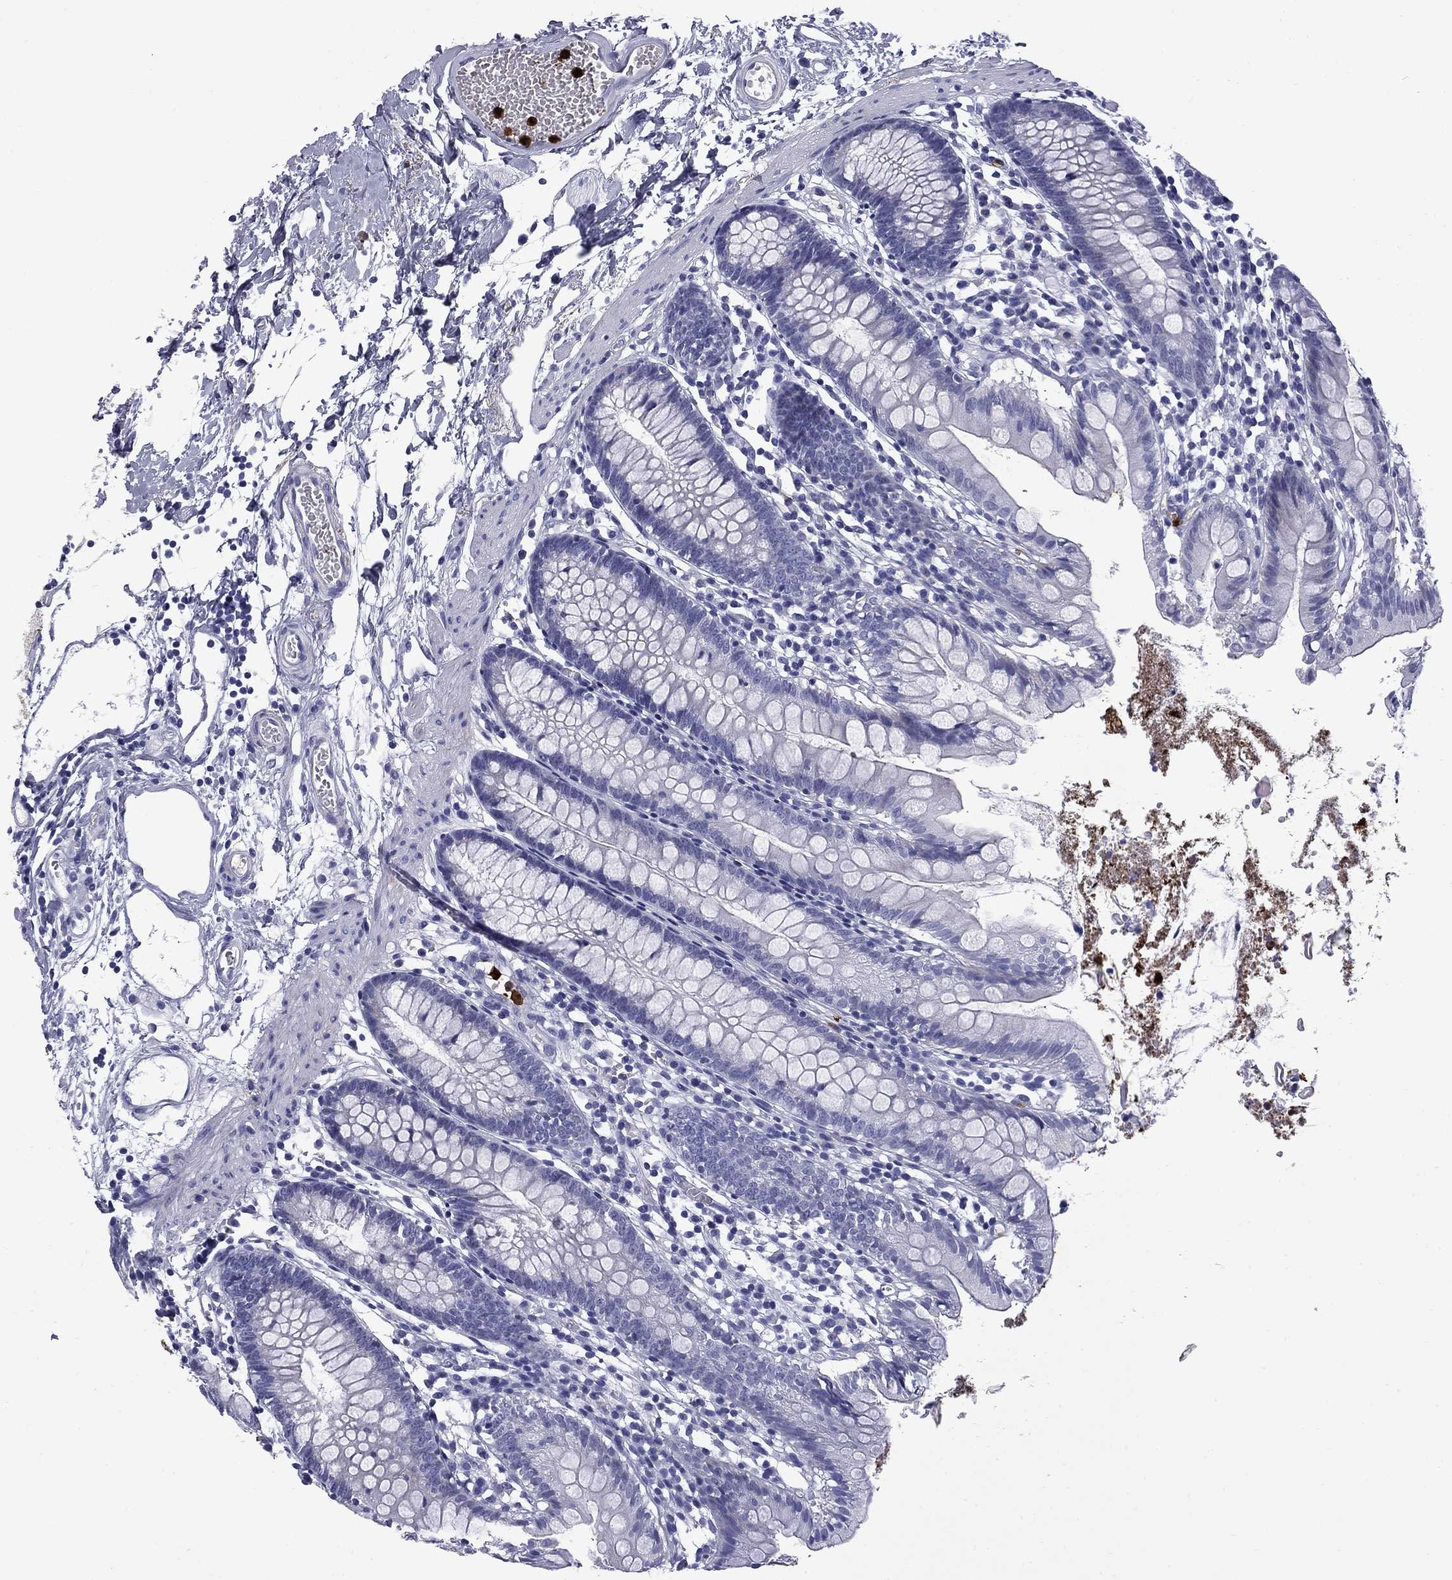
{"staining": {"intensity": "negative", "quantity": "none", "location": "none"}, "tissue": "small intestine", "cell_type": "Glandular cells", "image_type": "normal", "snomed": [{"axis": "morphology", "description": "Normal tissue, NOS"}, {"axis": "topography", "description": "Small intestine"}], "caption": "Immunohistochemical staining of unremarkable small intestine demonstrates no significant positivity in glandular cells.", "gene": "TRIM29", "patient": {"sex": "female", "age": 90}}